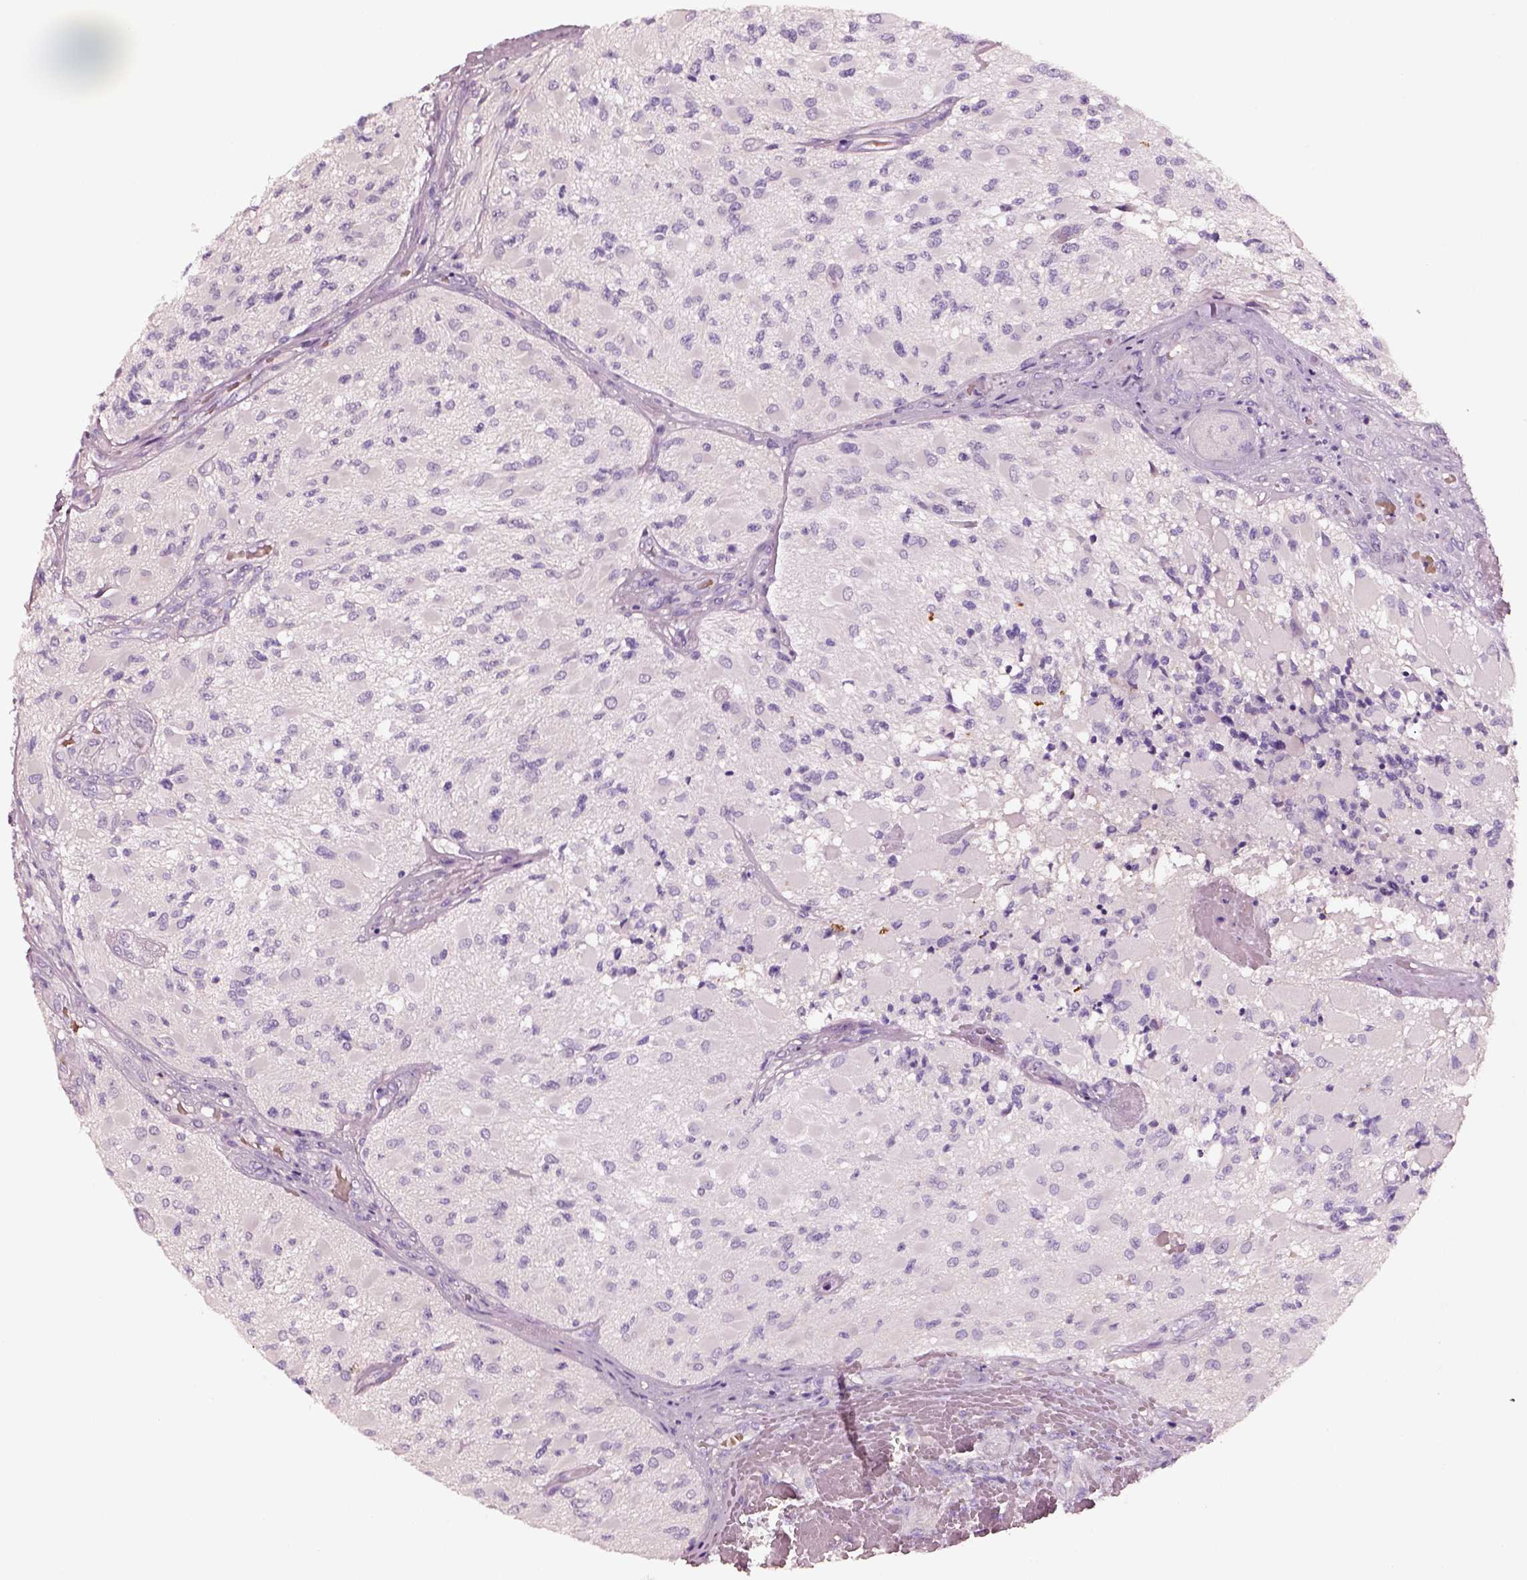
{"staining": {"intensity": "negative", "quantity": "none", "location": "none"}, "tissue": "glioma", "cell_type": "Tumor cells", "image_type": "cancer", "snomed": [{"axis": "morphology", "description": "Glioma, malignant, High grade"}, {"axis": "topography", "description": "Brain"}], "caption": "Immunohistochemistry photomicrograph of neoplastic tissue: glioma stained with DAB (3,3'-diaminobenzidine) reveals no significant protein positivity in tumor cells.", "gene": "ELSPBP1", "patient": {"sex": "female", "age": 63}}